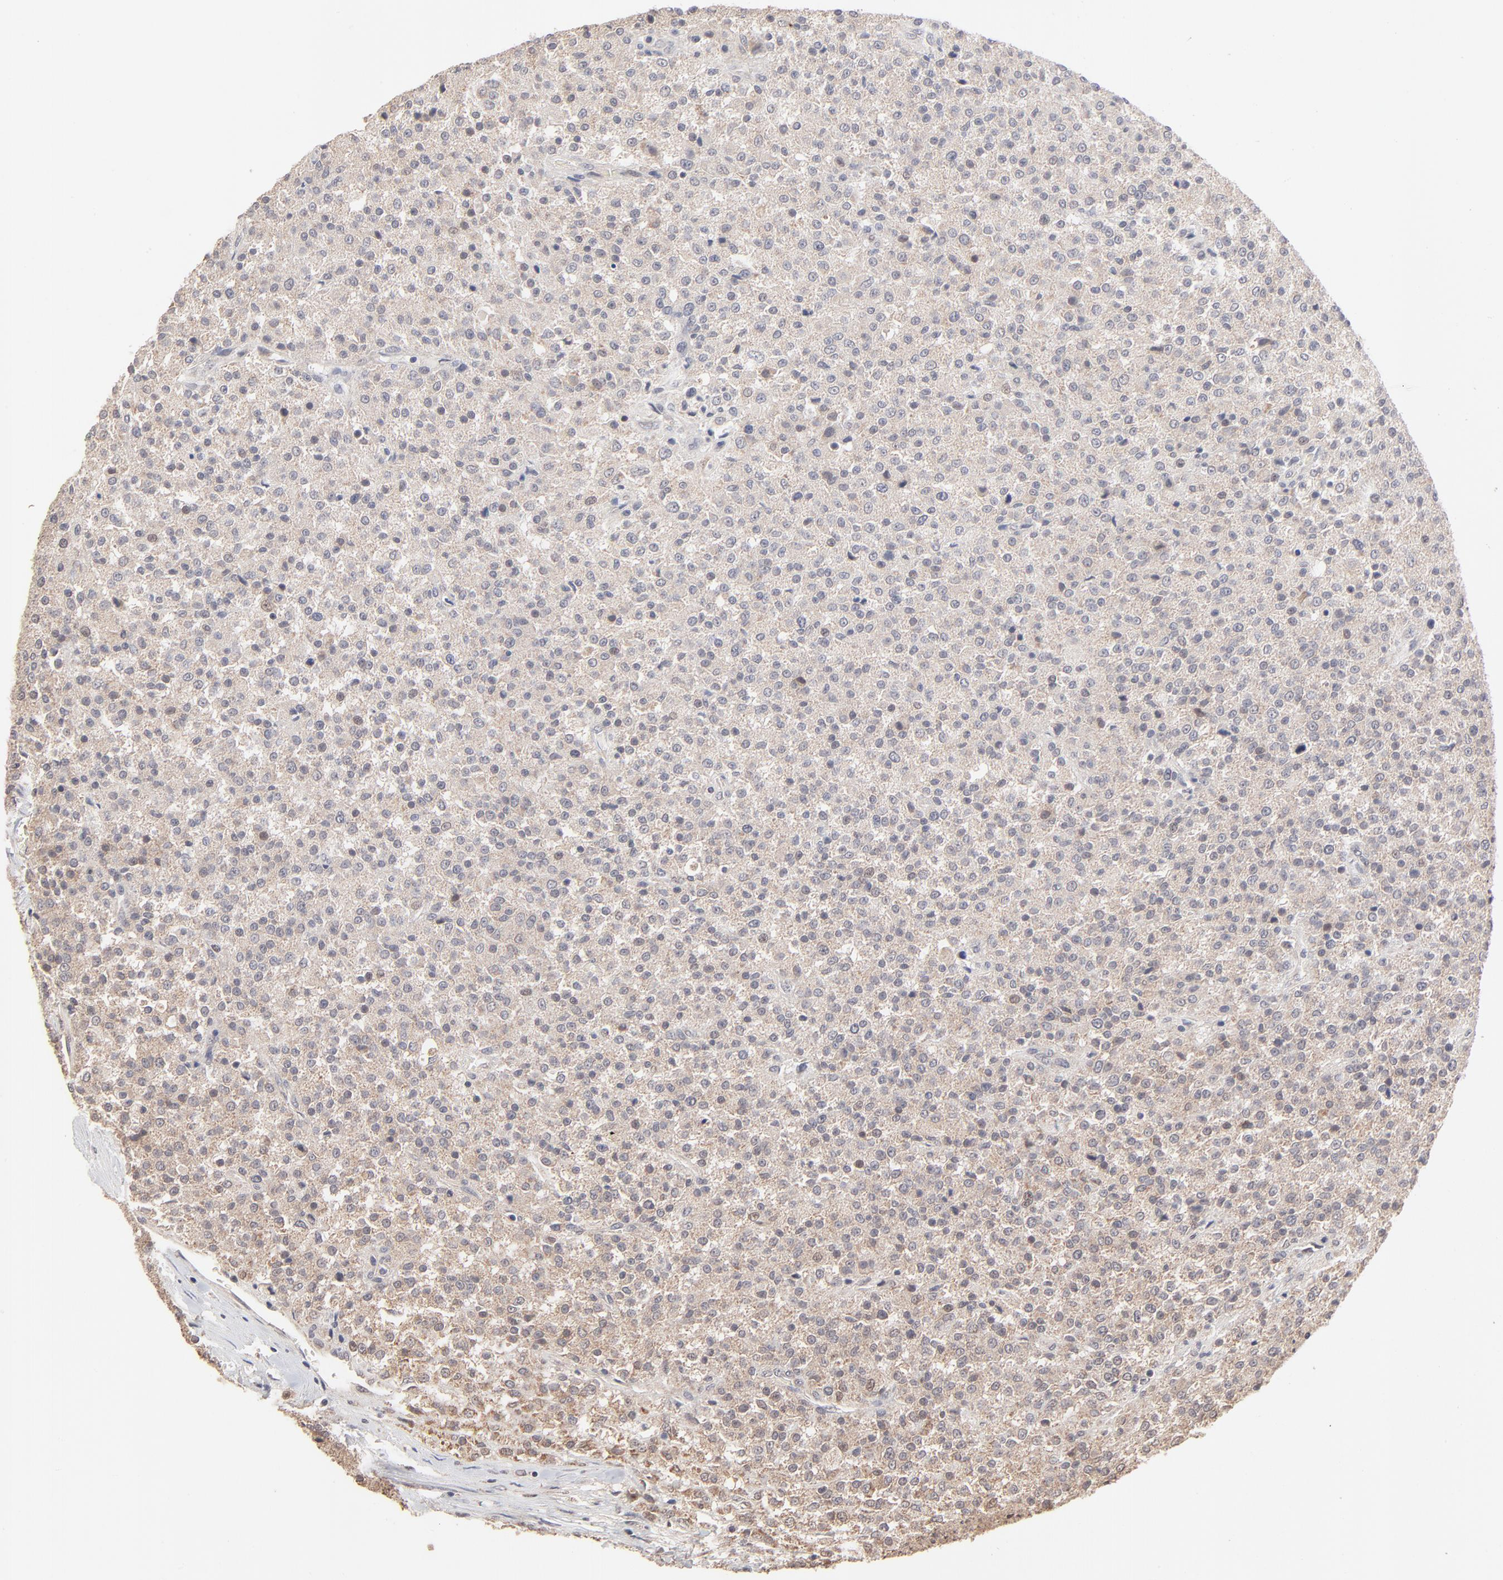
{"staining": {"intensity": "weak", "quantity": "25%-75%", "location": "cytoplasmic/membranous"}, "tissue": "testis cancer", "cell_type": "Tumor cells", "image_type": "cancer", "snomed": [{"axis": "morphology", "description": "Seminoma, NOS"}, {"axis": "topography", "description": "Testis"}], "caption": "IHC staining of seminoma (testis), which reveals low levels of weak cytoplasmic/membranous expression in approximately 25%-75% of tumor cells indicating weak cytoplasmic/membranous protein positivity. The staining was performed using DAB (3,3'-diaminobenzidine) (brown) for protein detection and nuclei were counterstained in hematoxylin (blue).", "gene": "MSL2", "patient": {"sex": "male", "age": 59}}